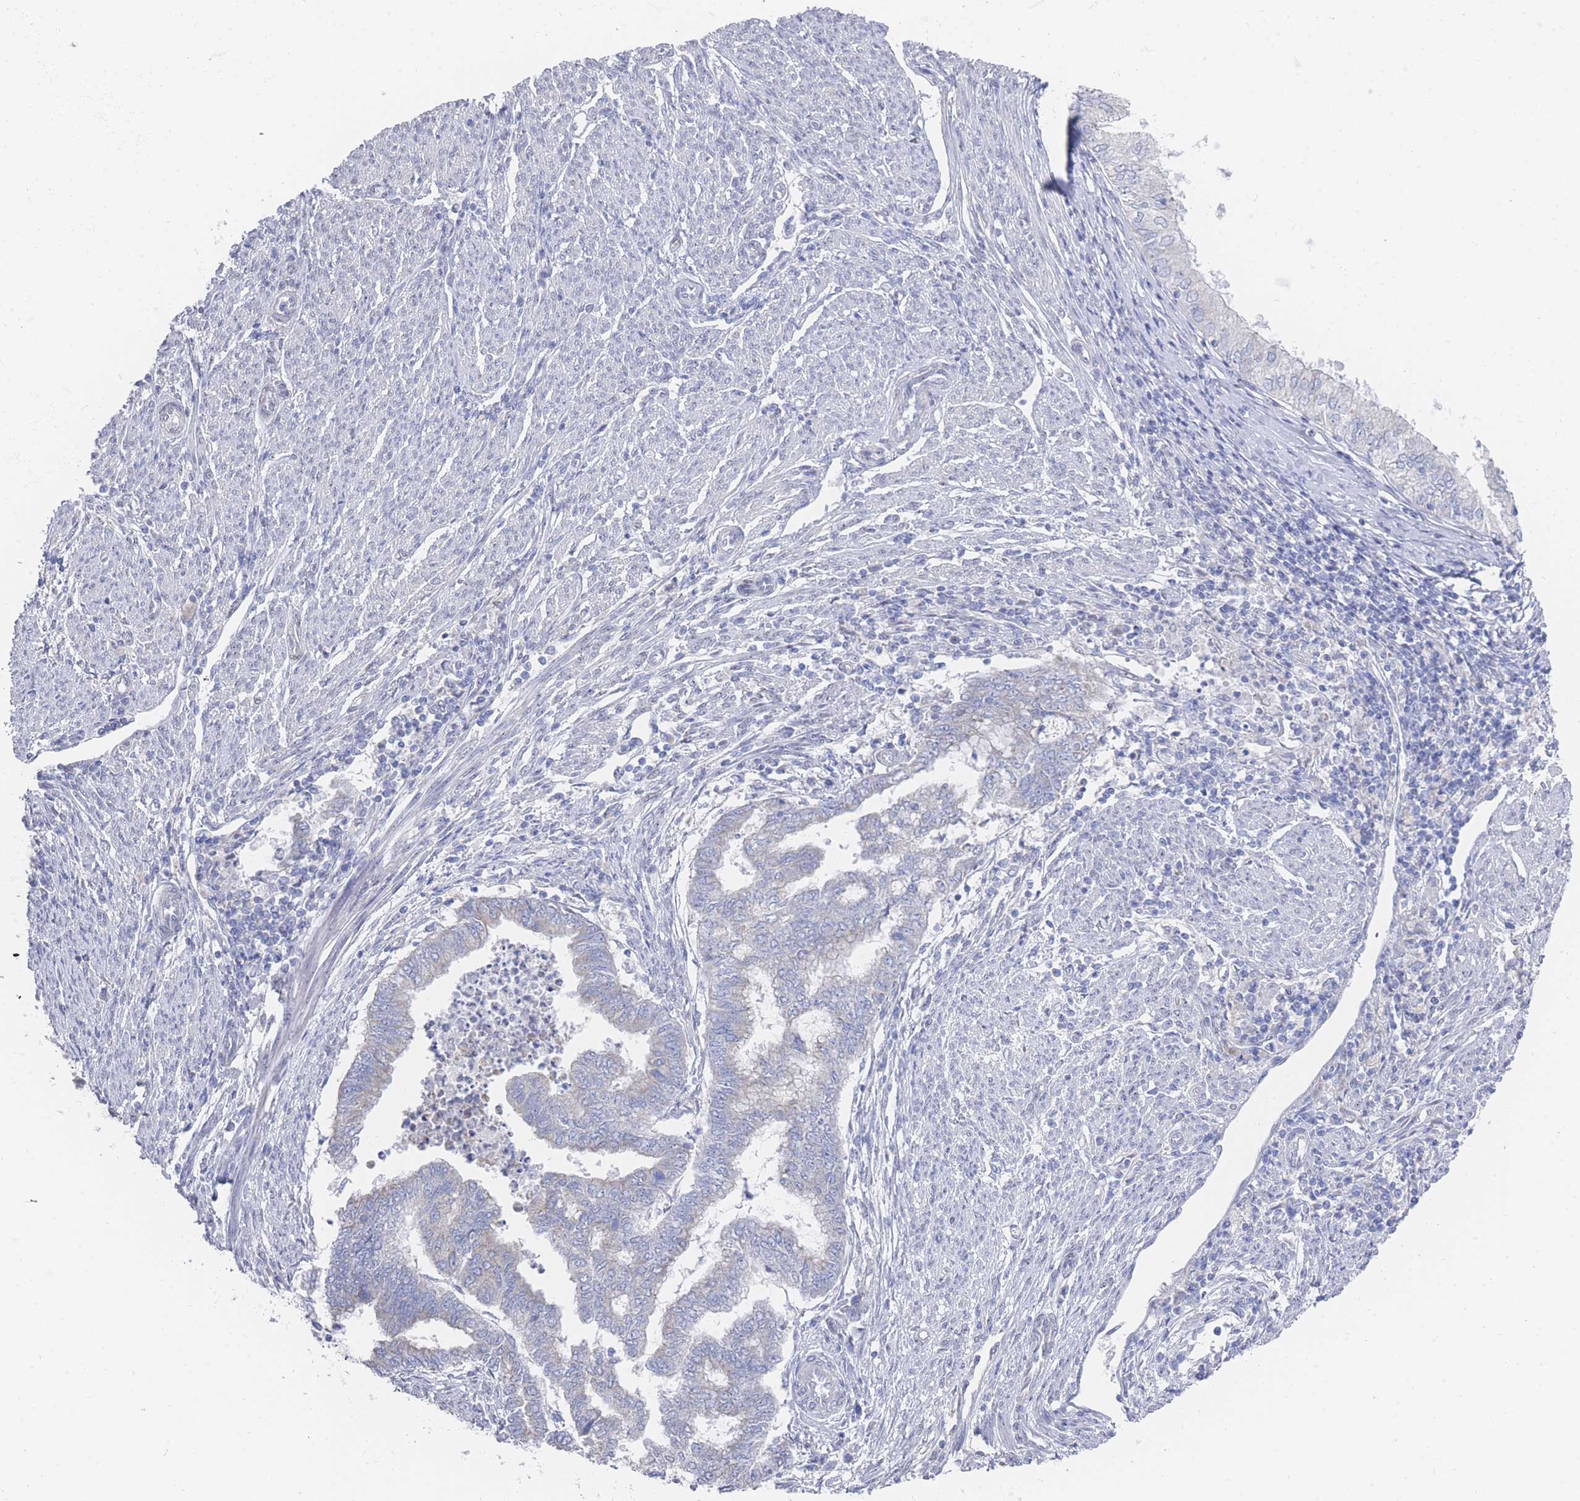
{"staining": {"intensity": "negative", "quantity": "none", "location": "none"}, "tissue": "endometrial cancer", "cell_type": "Tumor cells", "image_type": "cancer", "snomed": [{"axis": "morphology", "description": "Adenocarcinoma, NOS"}, {"axis": "topography", "description": "Endometrium"}], "caption": "This is an immunohistochemistry (IHC) micrograph of human adenocarcinoma (endometrial). There is no positivity in tumor cells.", "gene": "ZNF142", "patient": {"sex": "female", "age": 79}}